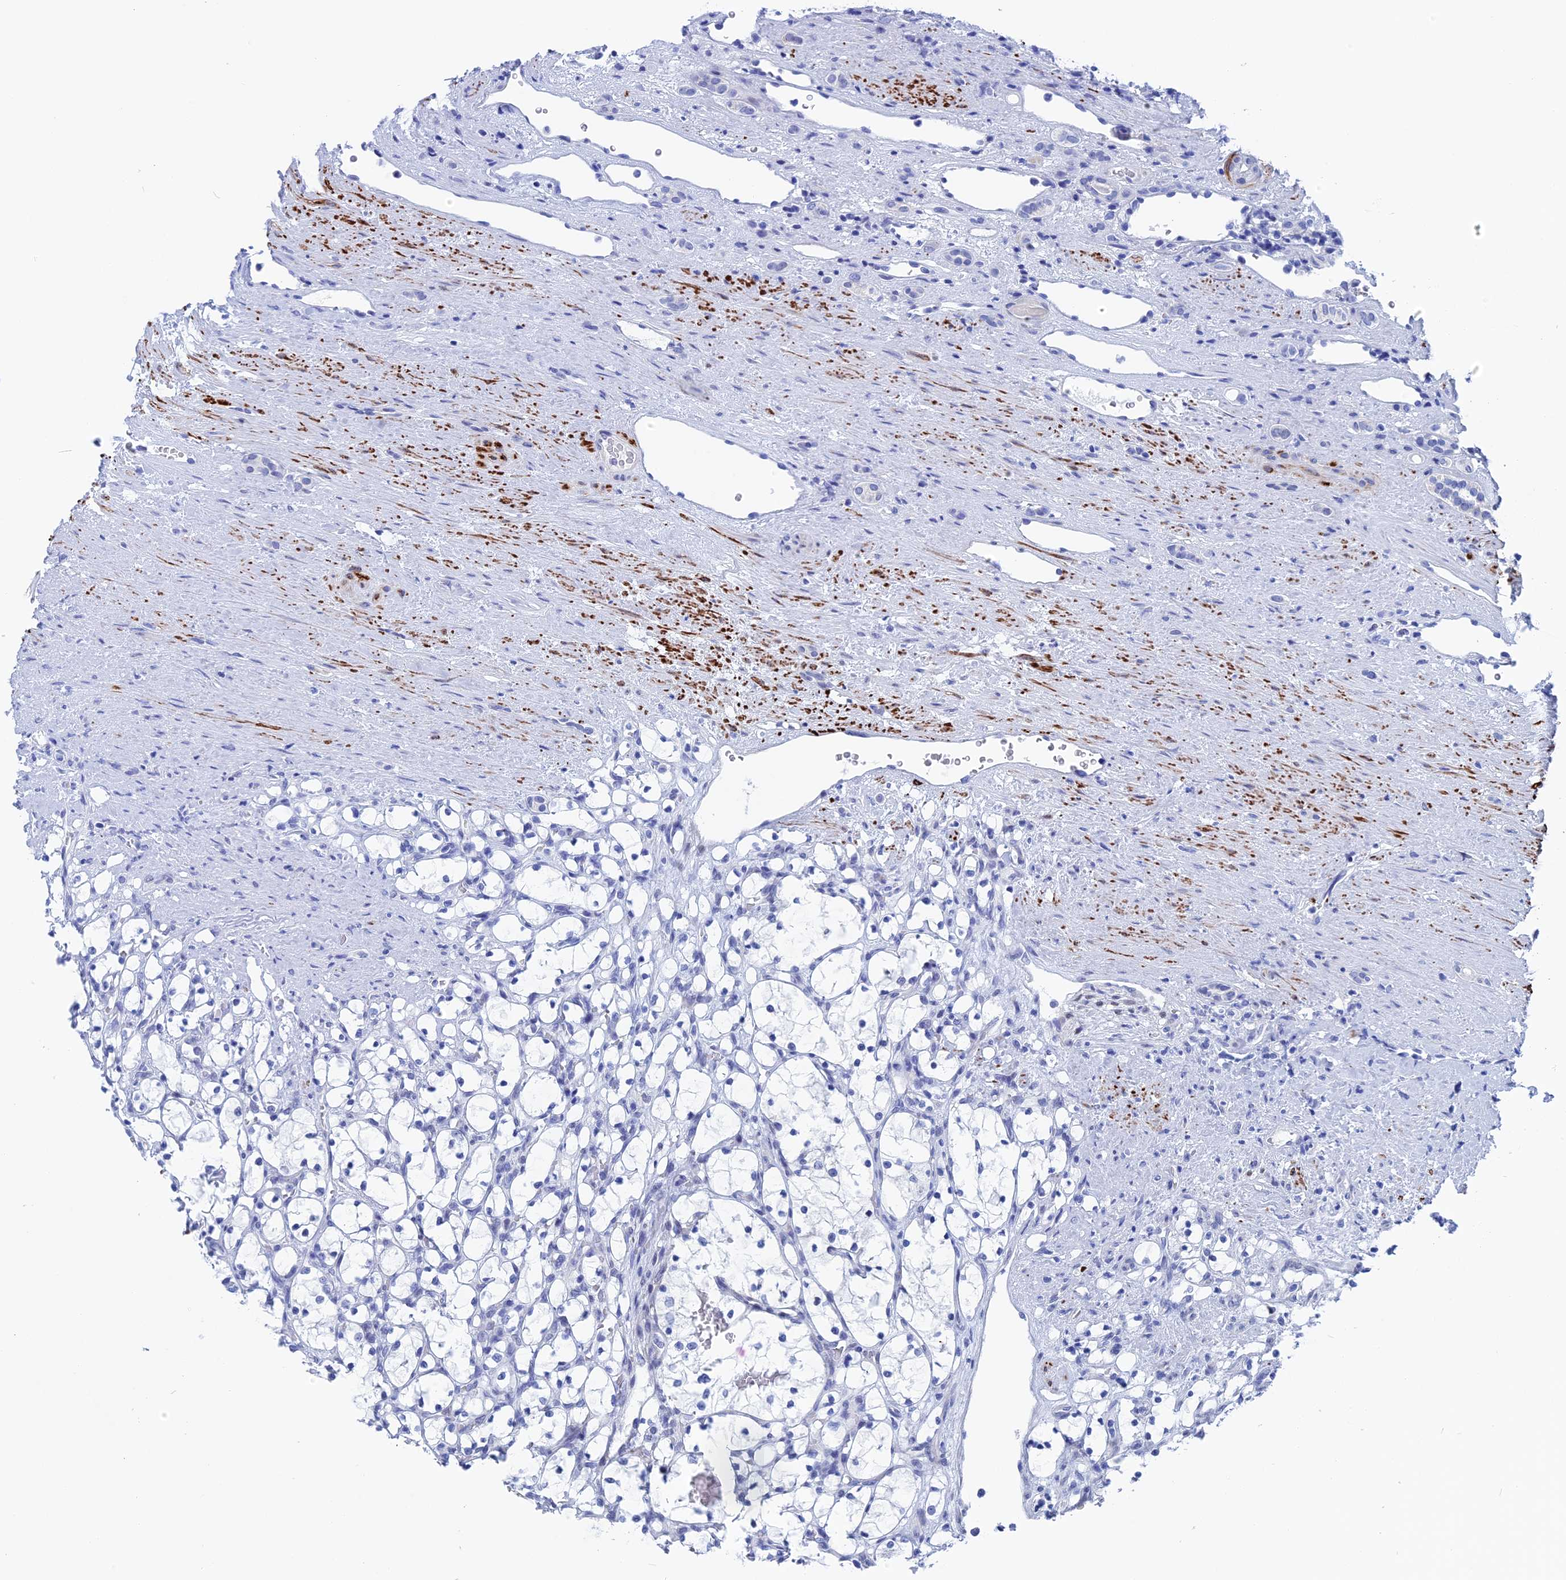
{"staining": {"intensity": "negative", "quantity": "none", "location": "none"}, "tissue": "renal cancer", "cell_type": "Tumor cells", "image_type": "cancer", "snomed": [{"axis": "morphology", "description": "Adenocarcinoma, NOS"}, {"axis": "topography", "description": "Kidney"}], "caption": "Tumor cells are negative for protein expression in human adenocarcinoma (renal).", "gene": "WDR83", "patient": {"sex": "female", "age": 69}}